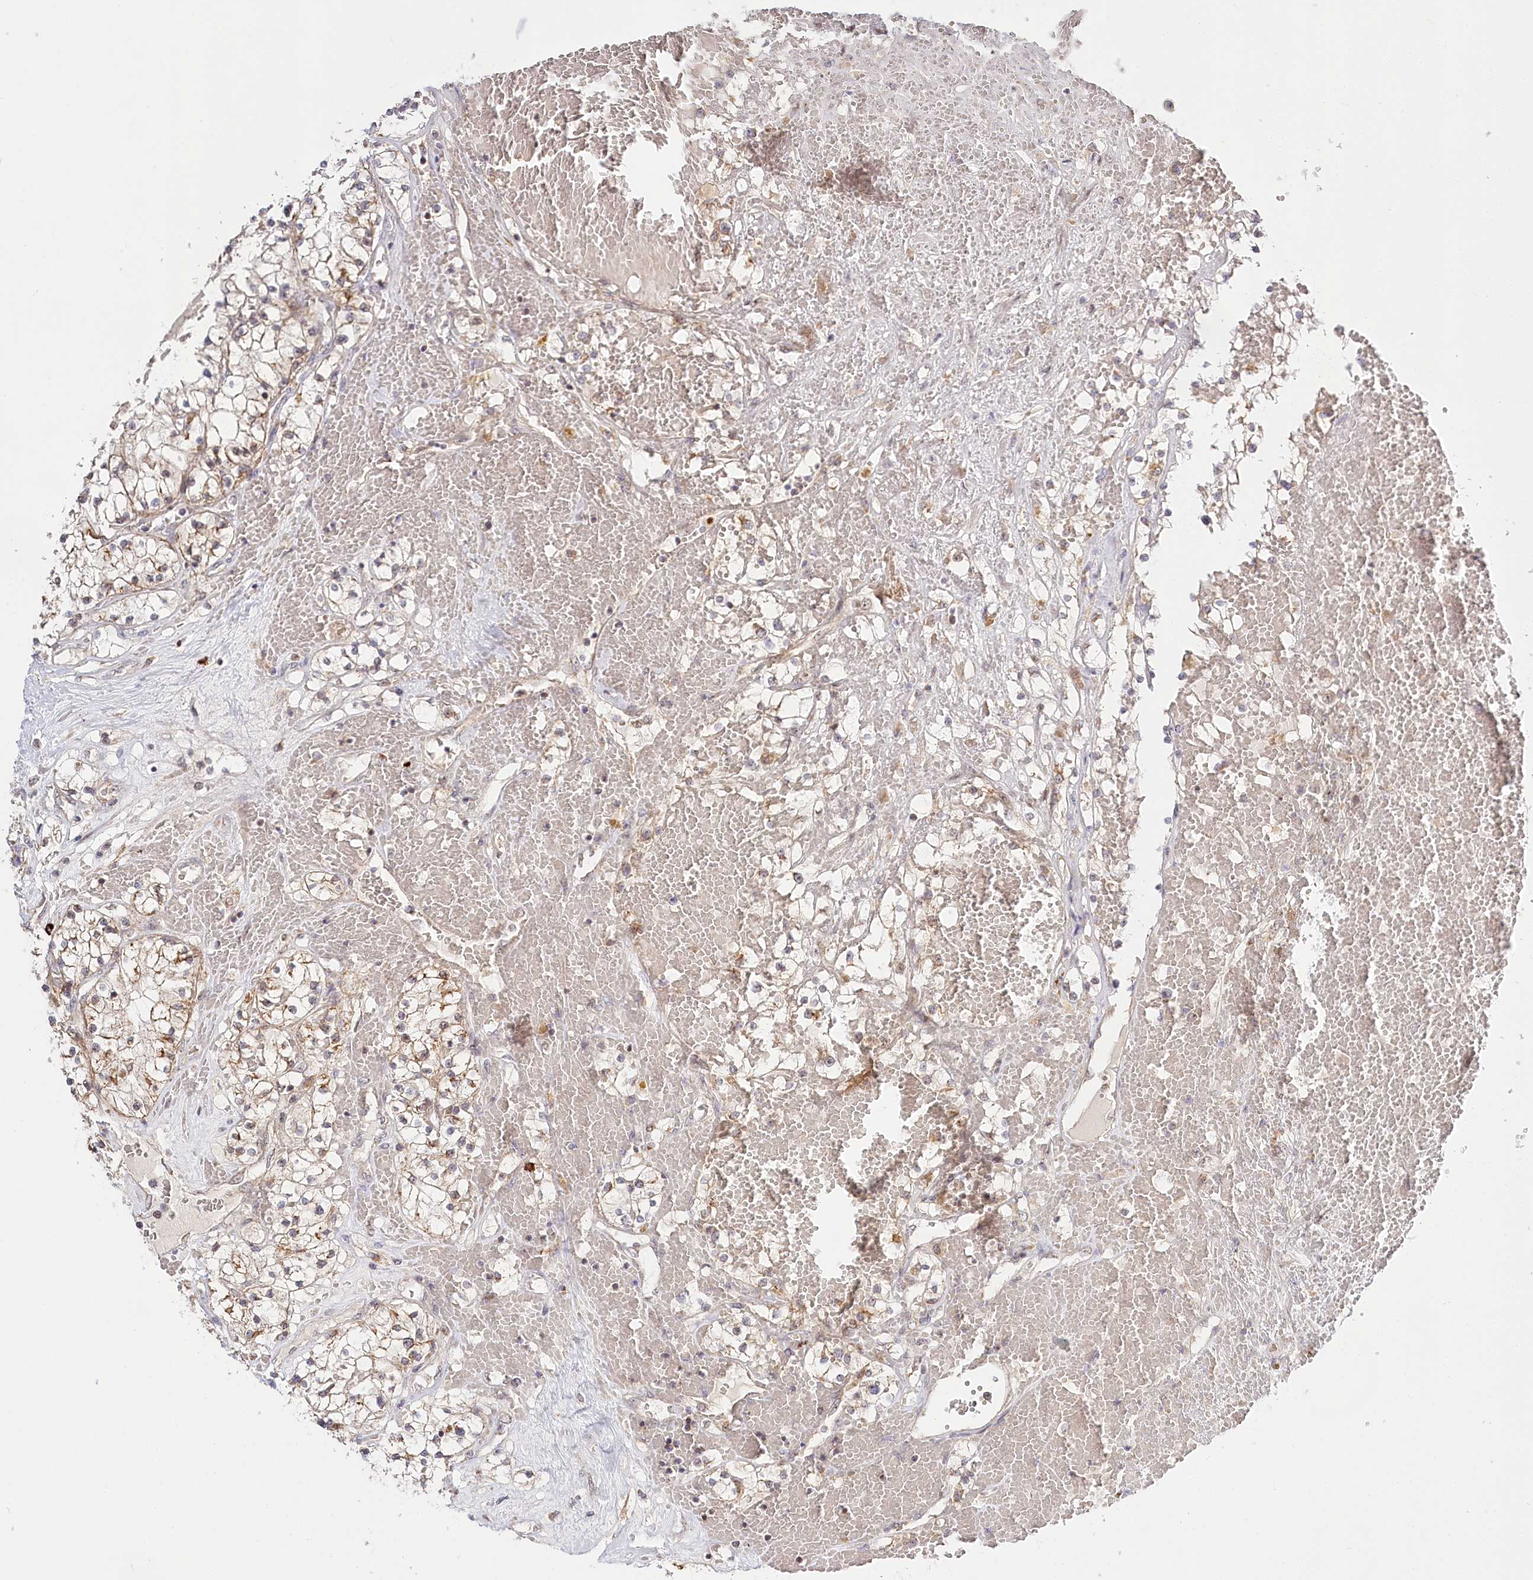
{"staining": {"intensity": "moderate", "quantity": "25%-75%", "location": "cytoplasmic/membranous"}, "tissue": "renal cancer", "cell_type": "Tumor cells", "image_type": "cancer", "snomed": [{"axis": "morphology", "description": "Normal tissue, NOS"}, {"axis": "morphology", "description": "Adenocarcinoma, NOS"}, {"axis": "topography", "description": "Kidney"}], "caption": "Human renal adenocarcinoma stained with a brown dye exhibits moderate cytoplasmic/membranous positive positivity in about 25%-75% of tumor cells.", "gene": "RTN4IP1", "patient": {"sex": "male", "age": 68}}